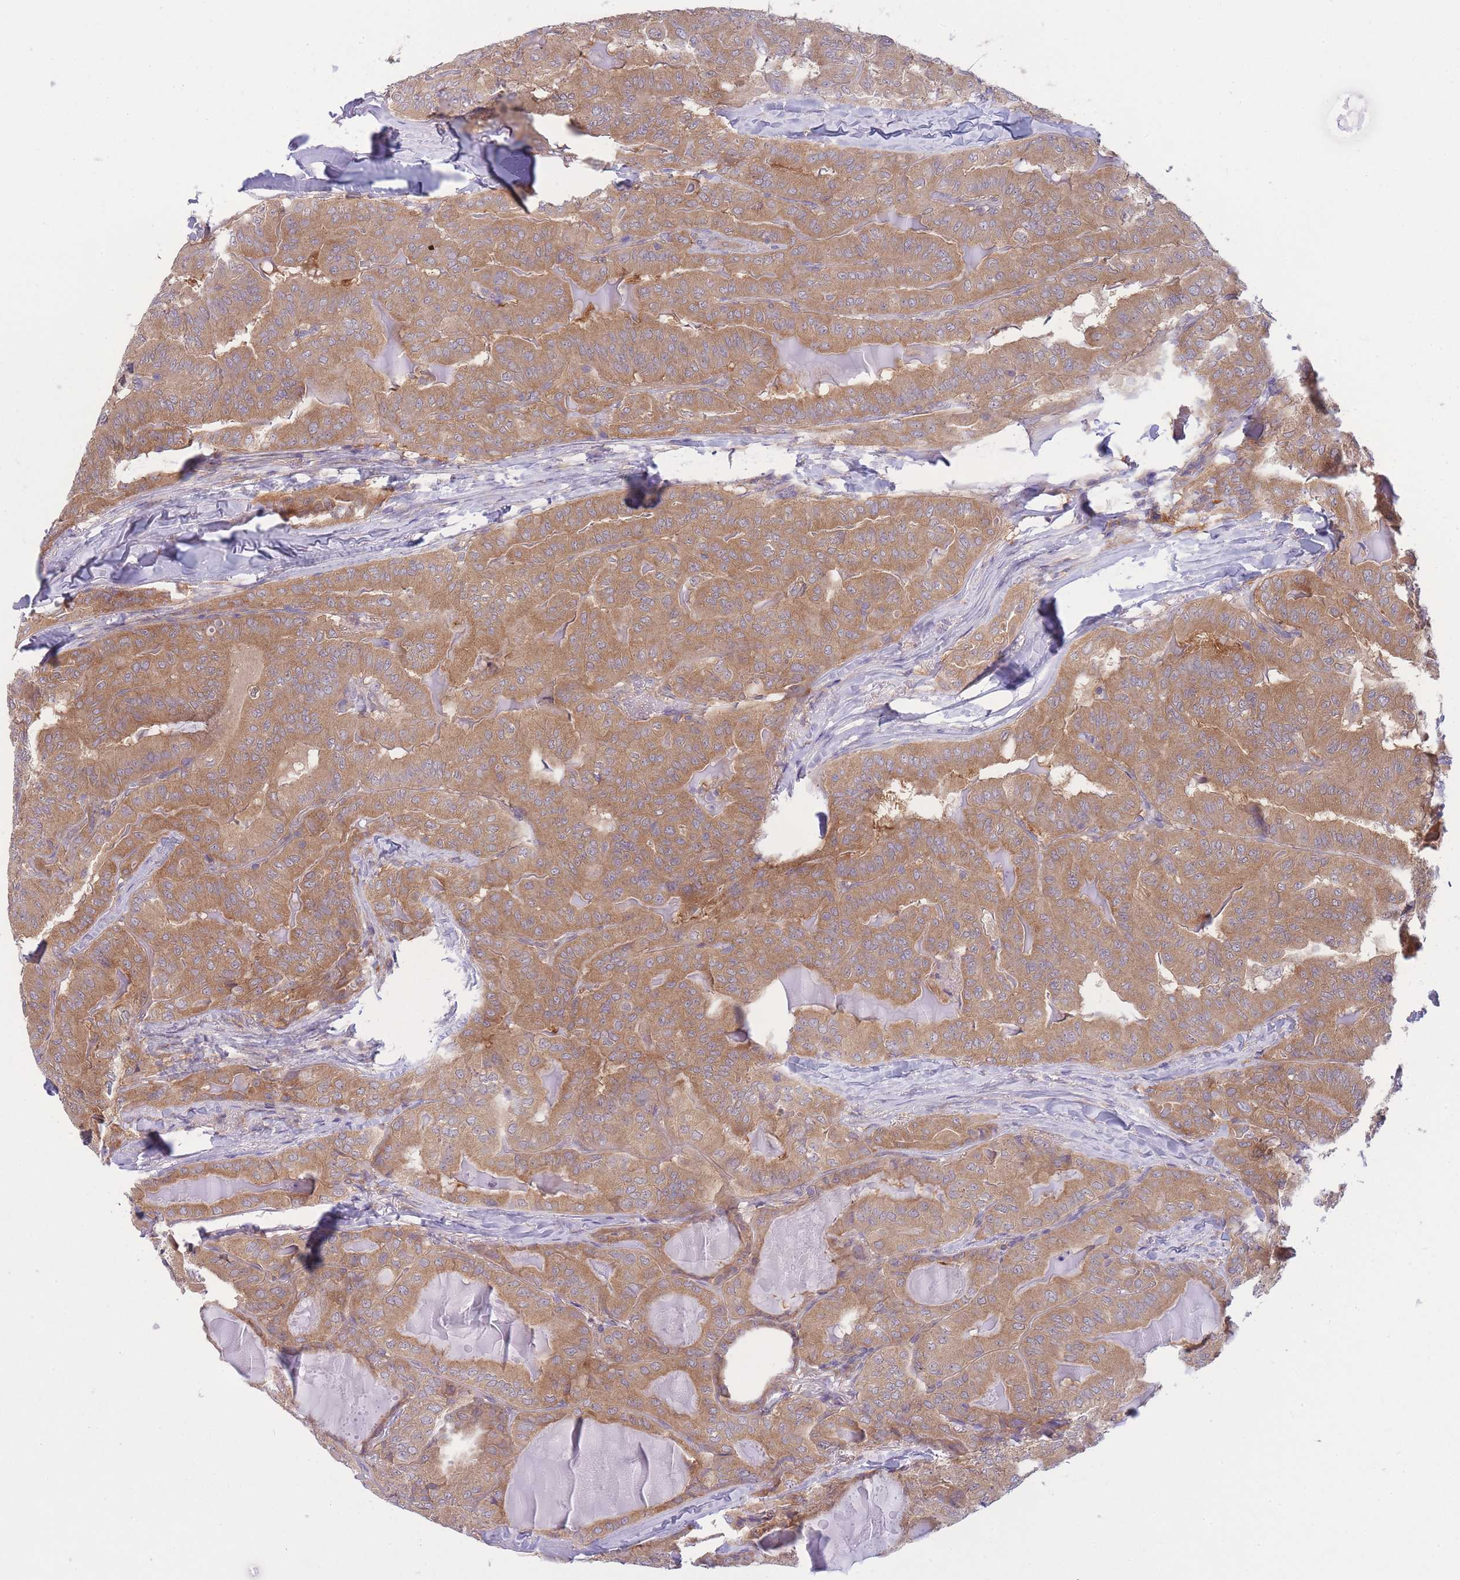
{"staining": {"intensity": "moderate", "quantity": ">75%", "location": "cytoplasmic/membranous"}, "tissue": "thyroid cancer", "cell_type": "Tumor cells", "image_type": "cancer", "snomed": [{"axis": "morphology", "description": "Papillary adenocarcinoma, NOS"}, {"axis": "topography", "description": "Thyroid gland"}], "caption": "Human papillary adenocarcinoma (thyroid) stained with a brown dye reveals moderate cytoplasmic/membranous positive staining in approximately >75% of tumor cells.", "gene": "PFDN6", "patient": {"sex": "female", "age": 68}}